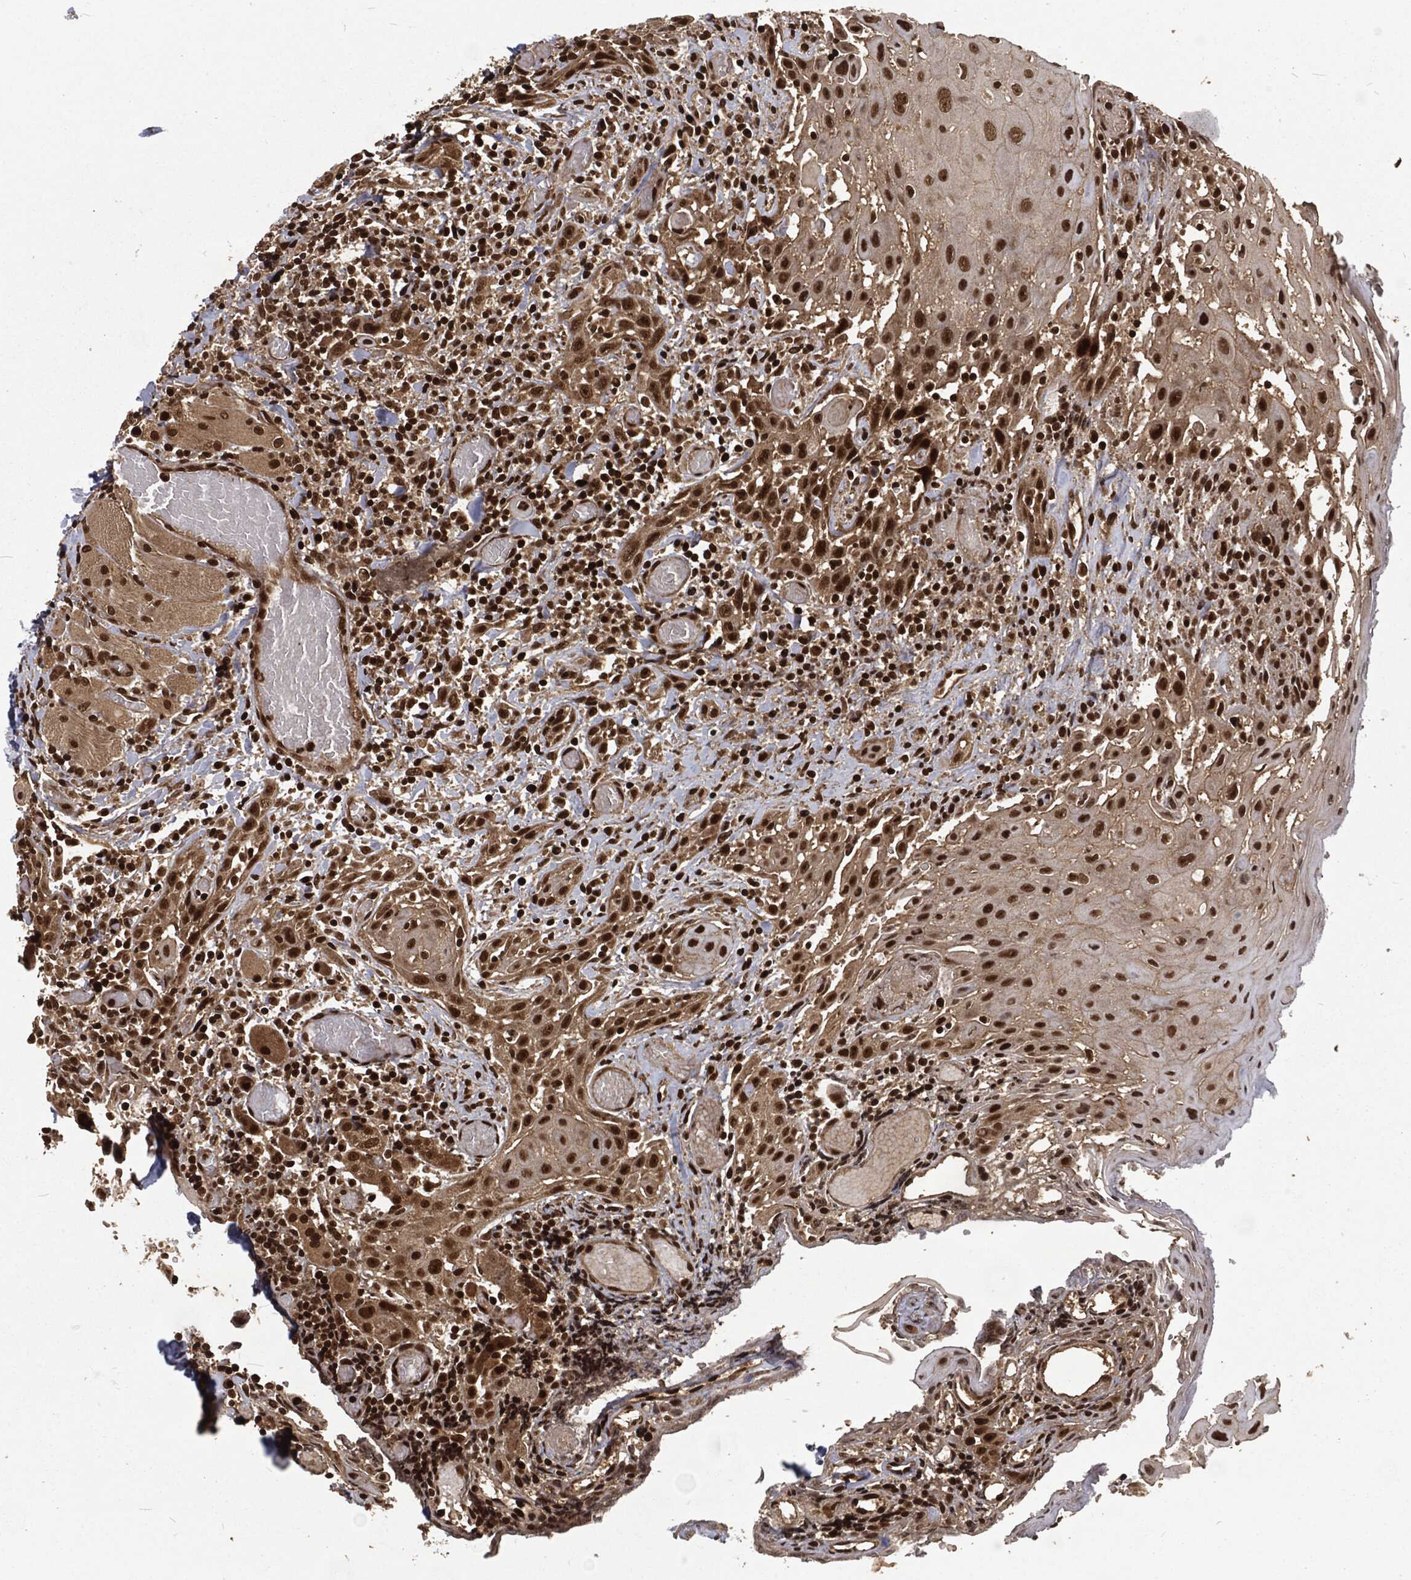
{"staining": {"intensity": "strong", "quantity": "25%-75%", "location": "nuclear"}, "tissue": "head and neck cancer", "cell_type": "Tumor cells", "image_type": "cancer", "snomed": [{"axis": "morphology", "description": "Normal tissue, NOS"}, {"axis": "morphology", "description": "Squamous cell carcinoma, NOS"}, {"axis": "topography", "description": "Oral tissue"}, {"axis": "topography", "description": "Head-Neck"}], "caption": "Protein staining displays strong nuclear positivity in about 25%-75% of tumor cells in head and neck cancer. The staining was performed using DAB to visualize the protein expression in brown, while the nuclei were stained in blue with hematoxylin (Magnification: 20x).", "gene": "NGRN", "patient": {"sex": "male", "age": 71}}